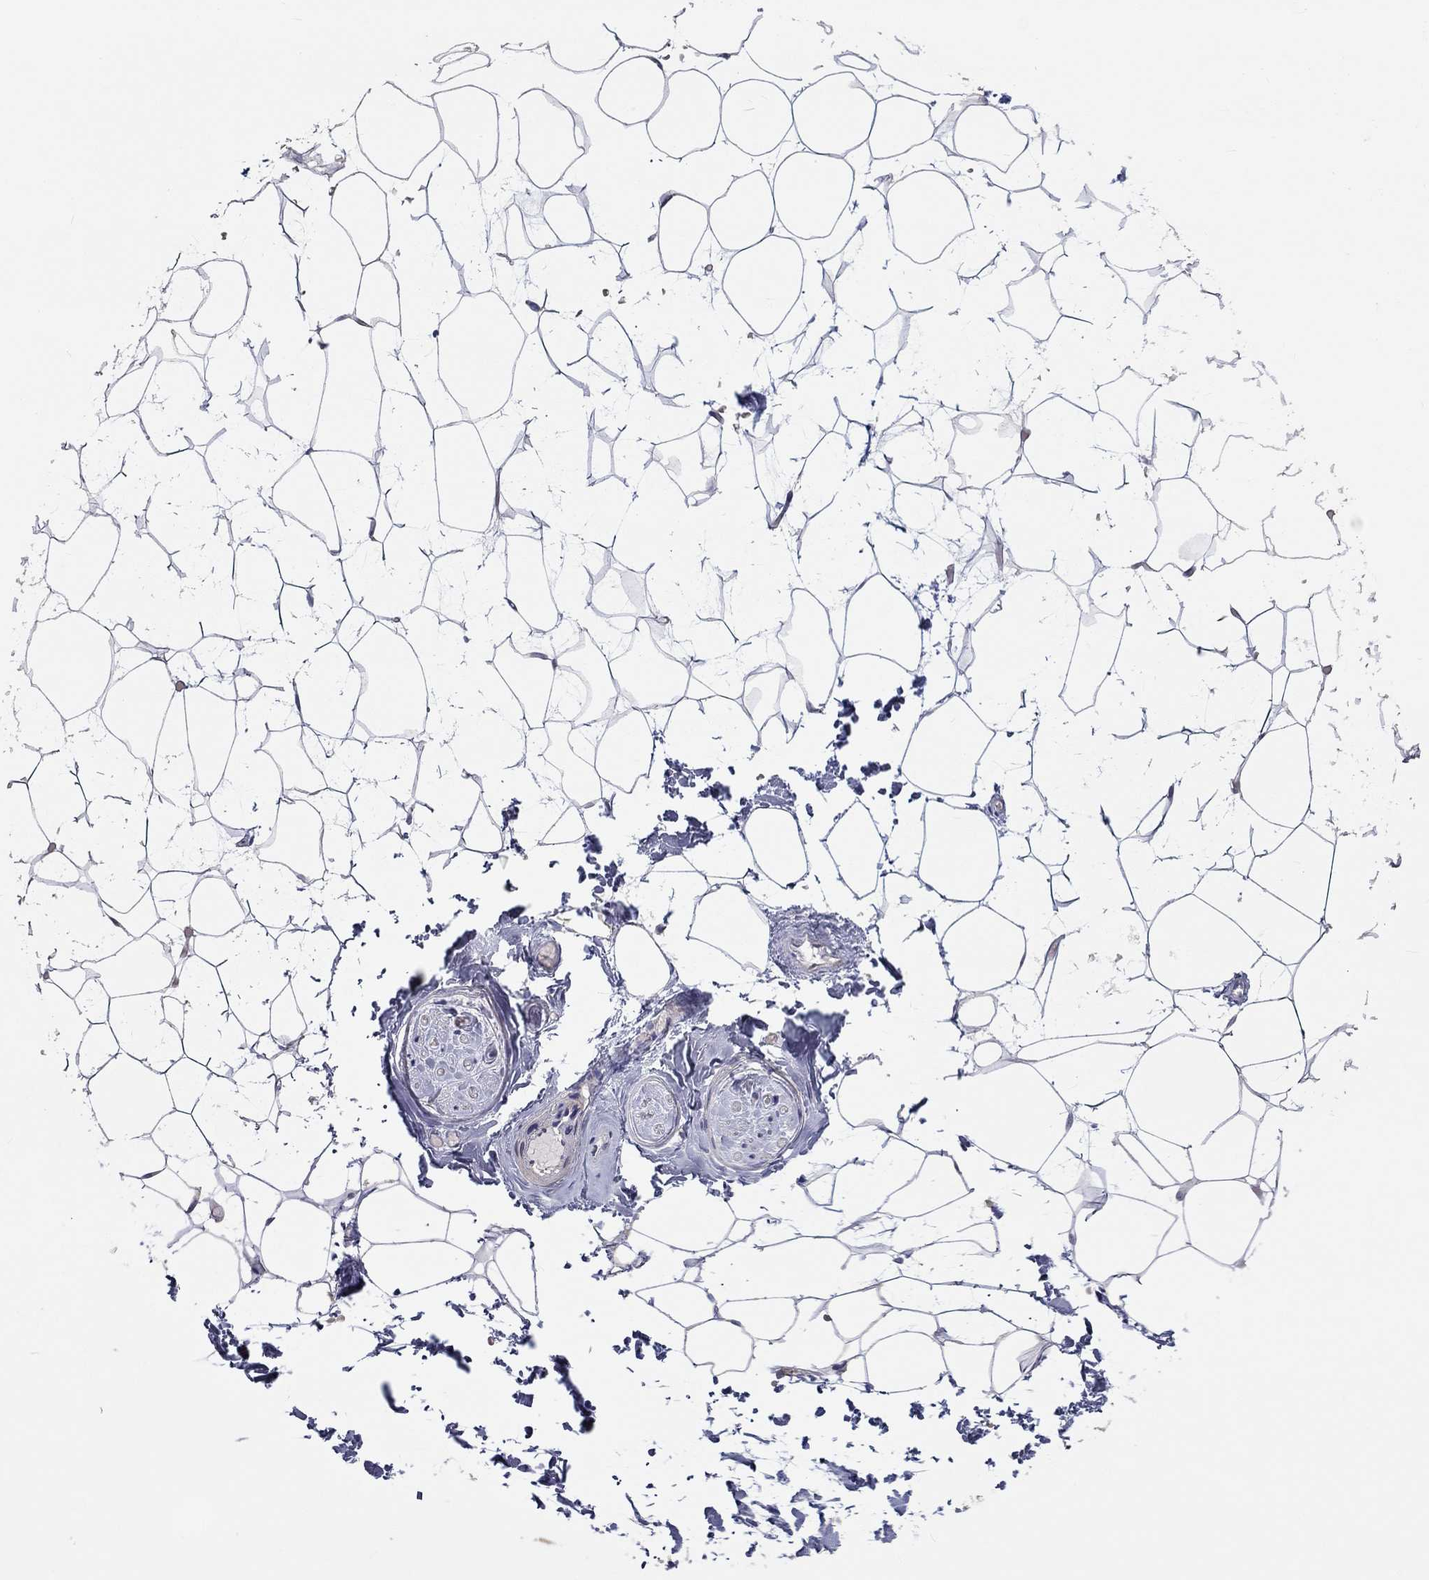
{"staining": {"intensity": "negative", "quantity": "none", "location": "none"}, "tissue": "adipose tissue", "cell_type": "Adipocytes", "image_type": "normal", "snomed": [{"axis": "morphology", "description": "Normal tissue, NOS"}, {"axis": "topography", "description": "Skin"}, {"axis": "topography", "description": "Peripheral nerve tissue"}], "caption": "Adipose tissue stained for a protein using IHC displays no staining adipocytes.", "gene": "PRC1", "patient": {"sex": "female", "age": 56}}